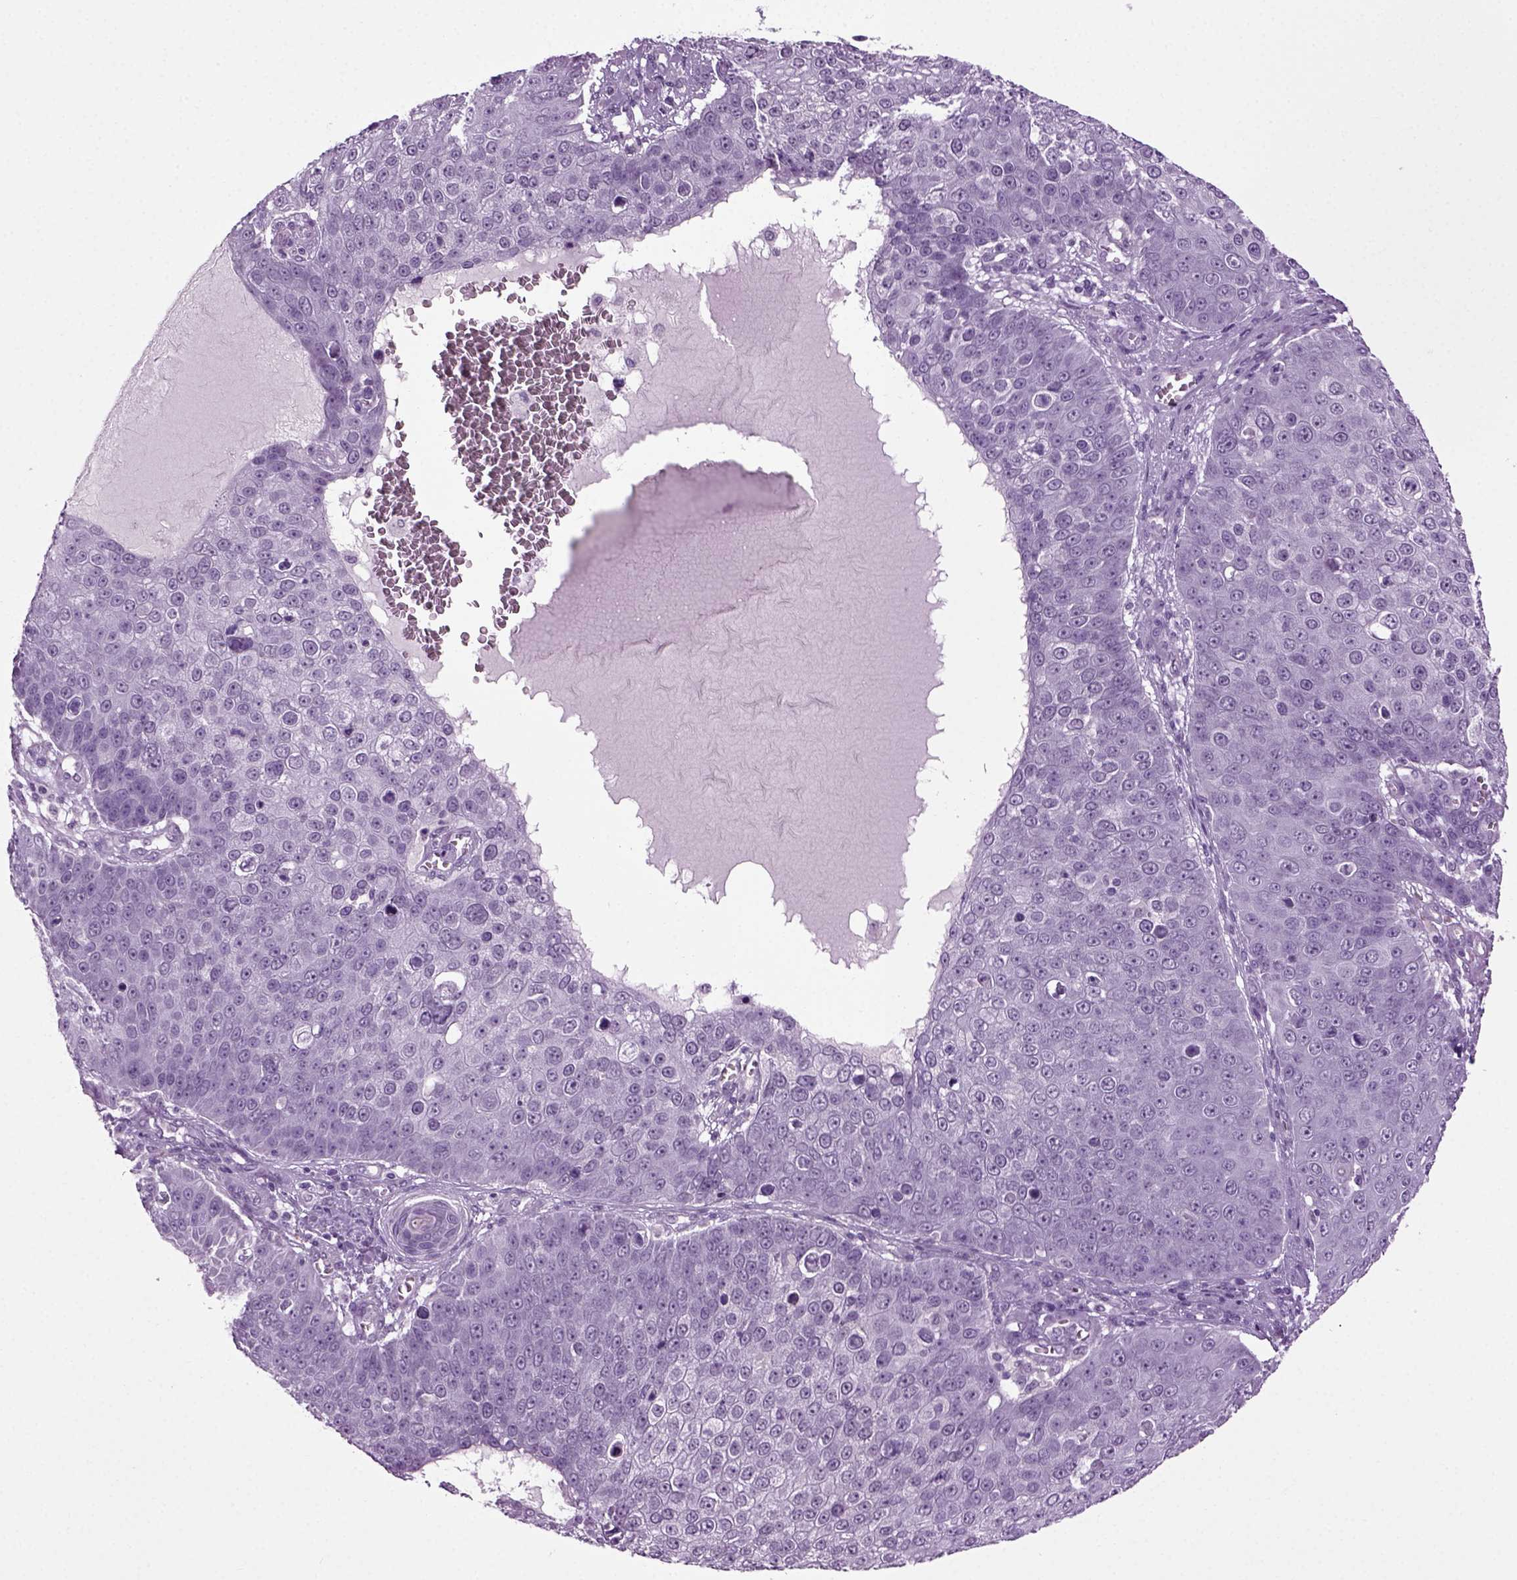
{"staining": {"intensity": "negative", "quantity": "none", "location": "none"}, "tissue": "skin cancer", "cell_type": "Tumor cells", "image_type": "cancer", "snomed": [{"axis": "morphology", "description": "Squamous cell carcinoma, NOS"}, {"axis": "topography", "description": "Skin"}], "caption": "Image shows no significant protein expression in tumor cells of skin cancer.", "gene": "ZC2HC1C", "patient": {"sex": "male", "age": 71}}